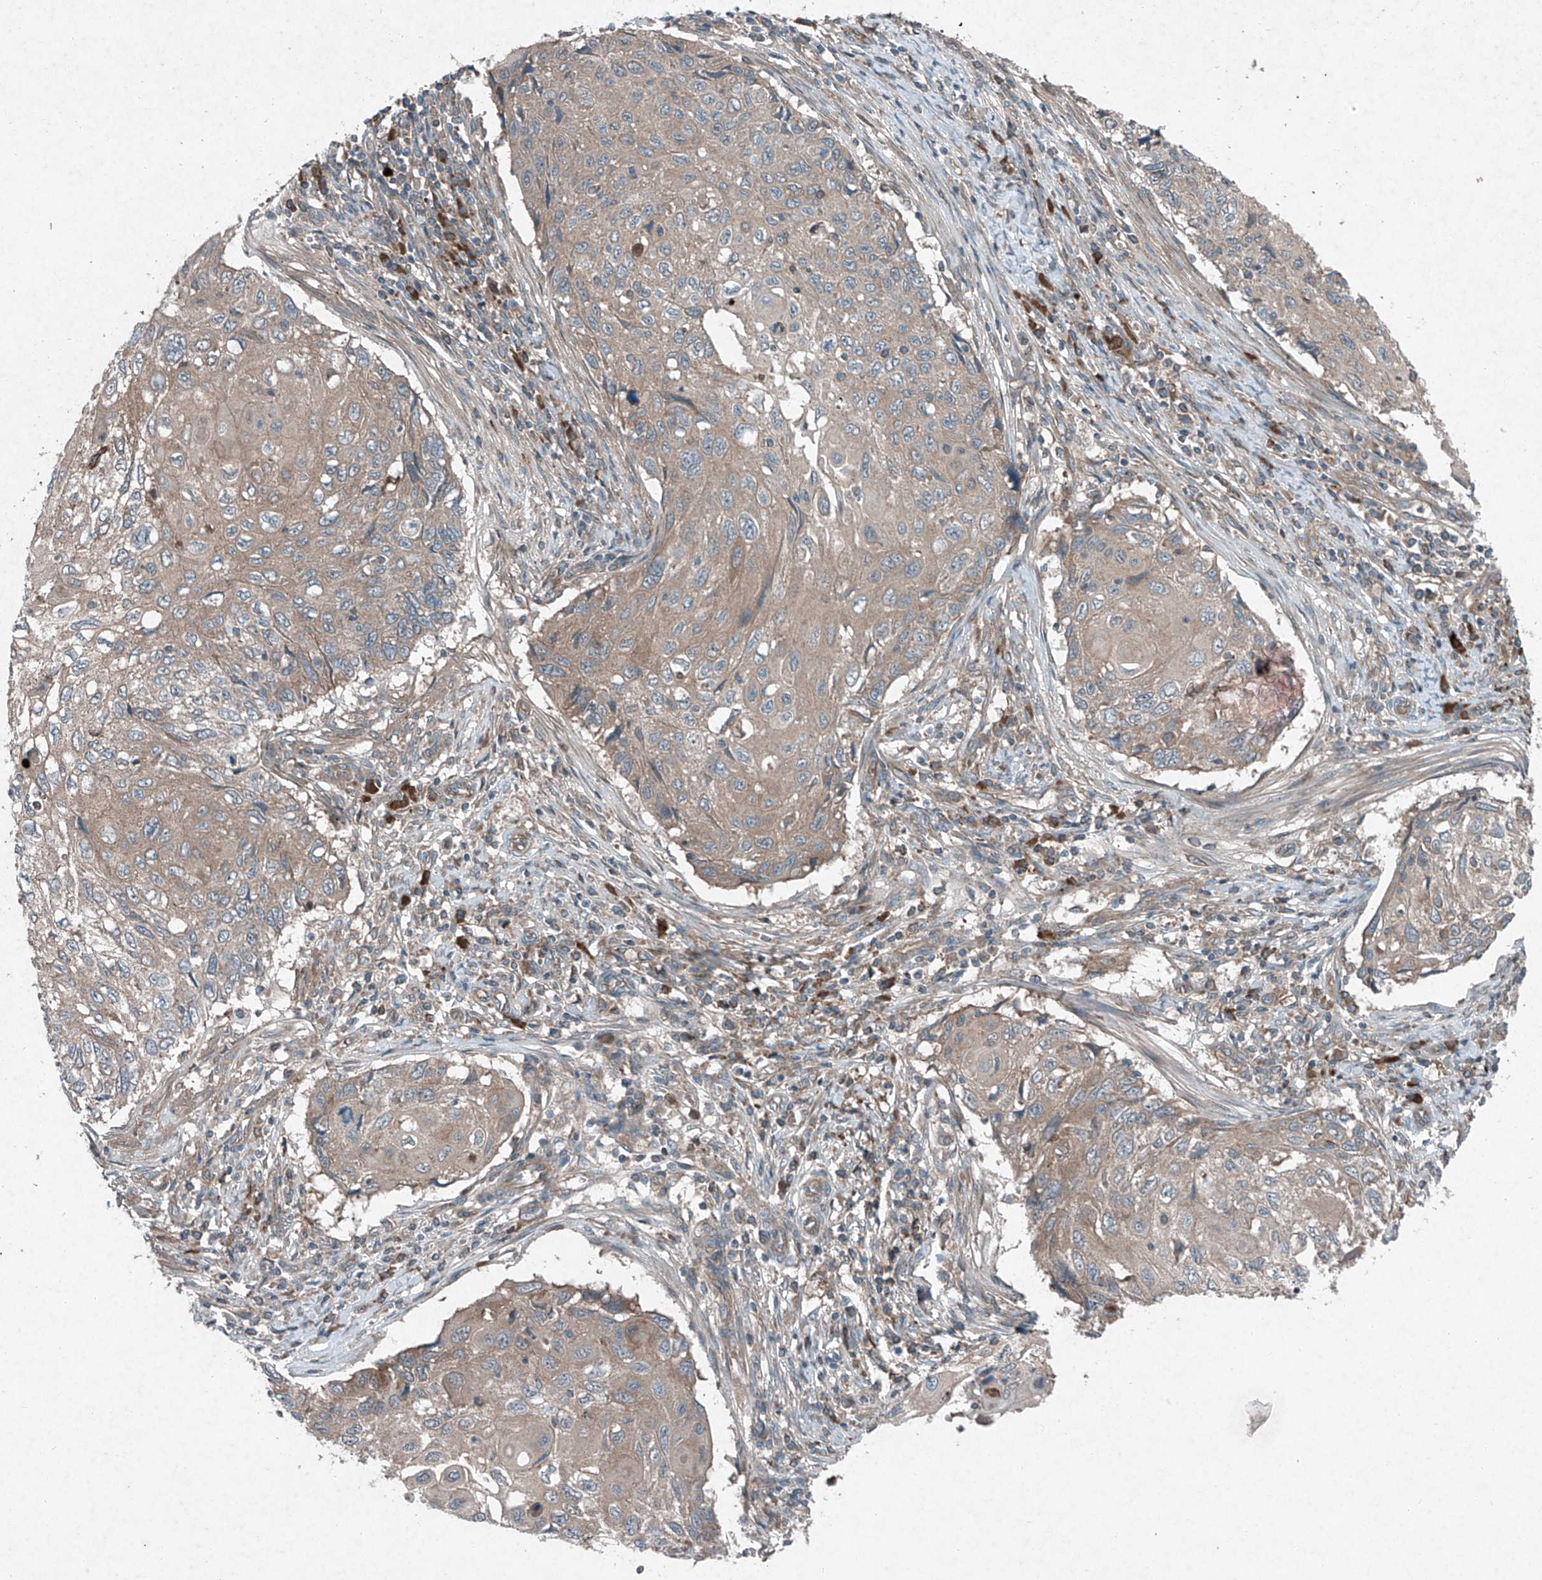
{"staining": {"intensity": "weak", "quantity": "25%-75%", "location": "cytoplasmic/membranous"}, "tissue": "cervical cancer", "cell_type": "Tumor cells", "image_type": "cancer", "snomed": [{"axis": "morphology", "description": "Squamous cell carcinoma, NOS"}, {"axis": "topography", "description": "Cervix"}], "caption": "DAB (3,3'-diaminobenzidine) immunohistochemical staining of human squamous cell carcinoma (cervical) exhibits weak cytoplasmic/membranous protein positivity in approximately 25%-75% of tumor cells.", "gene": "FOXRED2", "patient": {"sex": "female", "age": 70}}